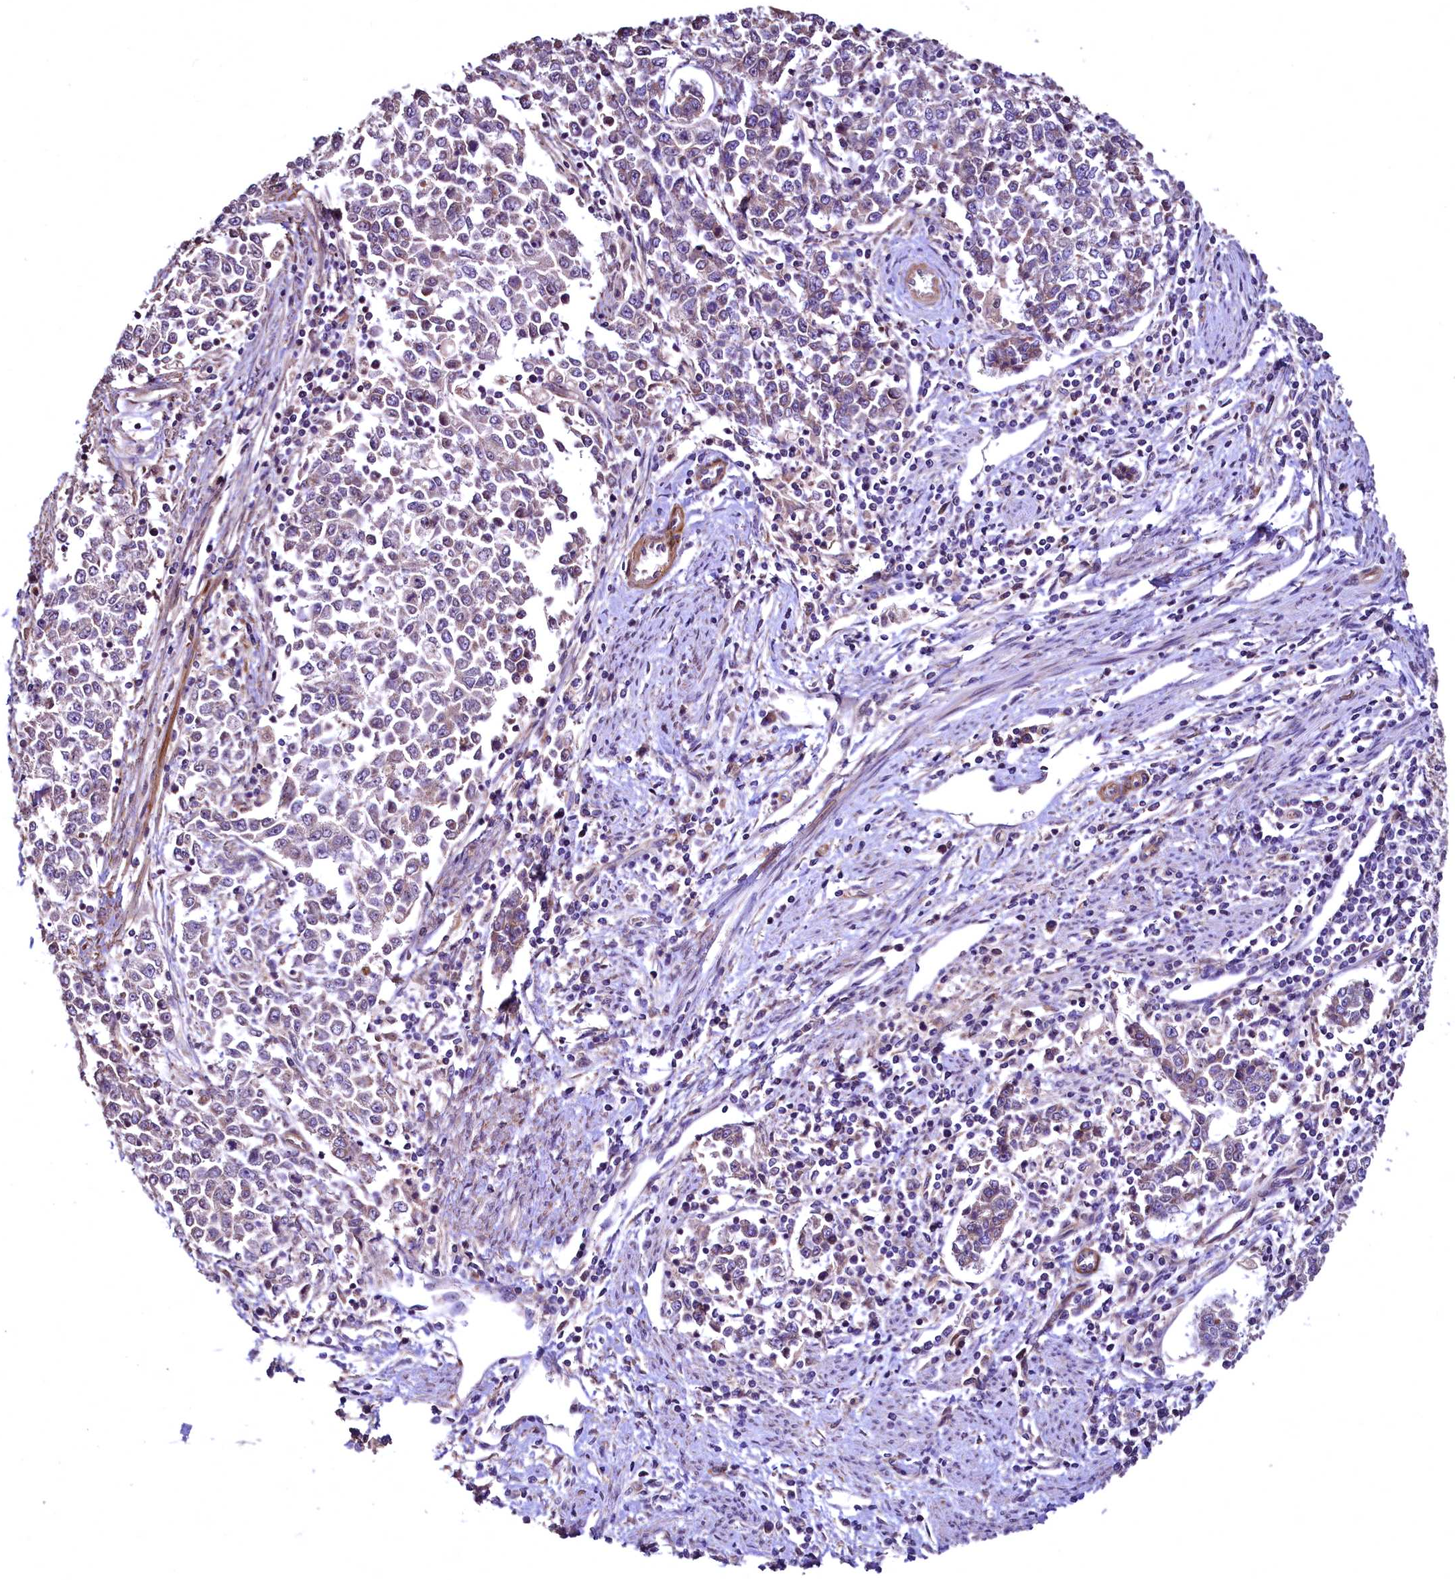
{"staining": {"intensity": "weak", "quantity": ">75%", "location": "cytoplasmic/membranous"}, "tissue": "endometrial cancer", "cell_type": "Tumor cells", "image_type": "cancer", "snomed": [{"axis": "morphology", "description": "Adenocarcinoma, NOS"}, {"axis": "topography", "description": "Endometrium"}], "caption": "Weak cytoplasmic/membranous protein positivity is seen in about >75% of tumor cells in endometrial cancer (adenocarcinoma). (IHC, brightfield microscopy, high magnification).", "gene": "TBCEL", "patient": {"sex": "female", "age": 50}}